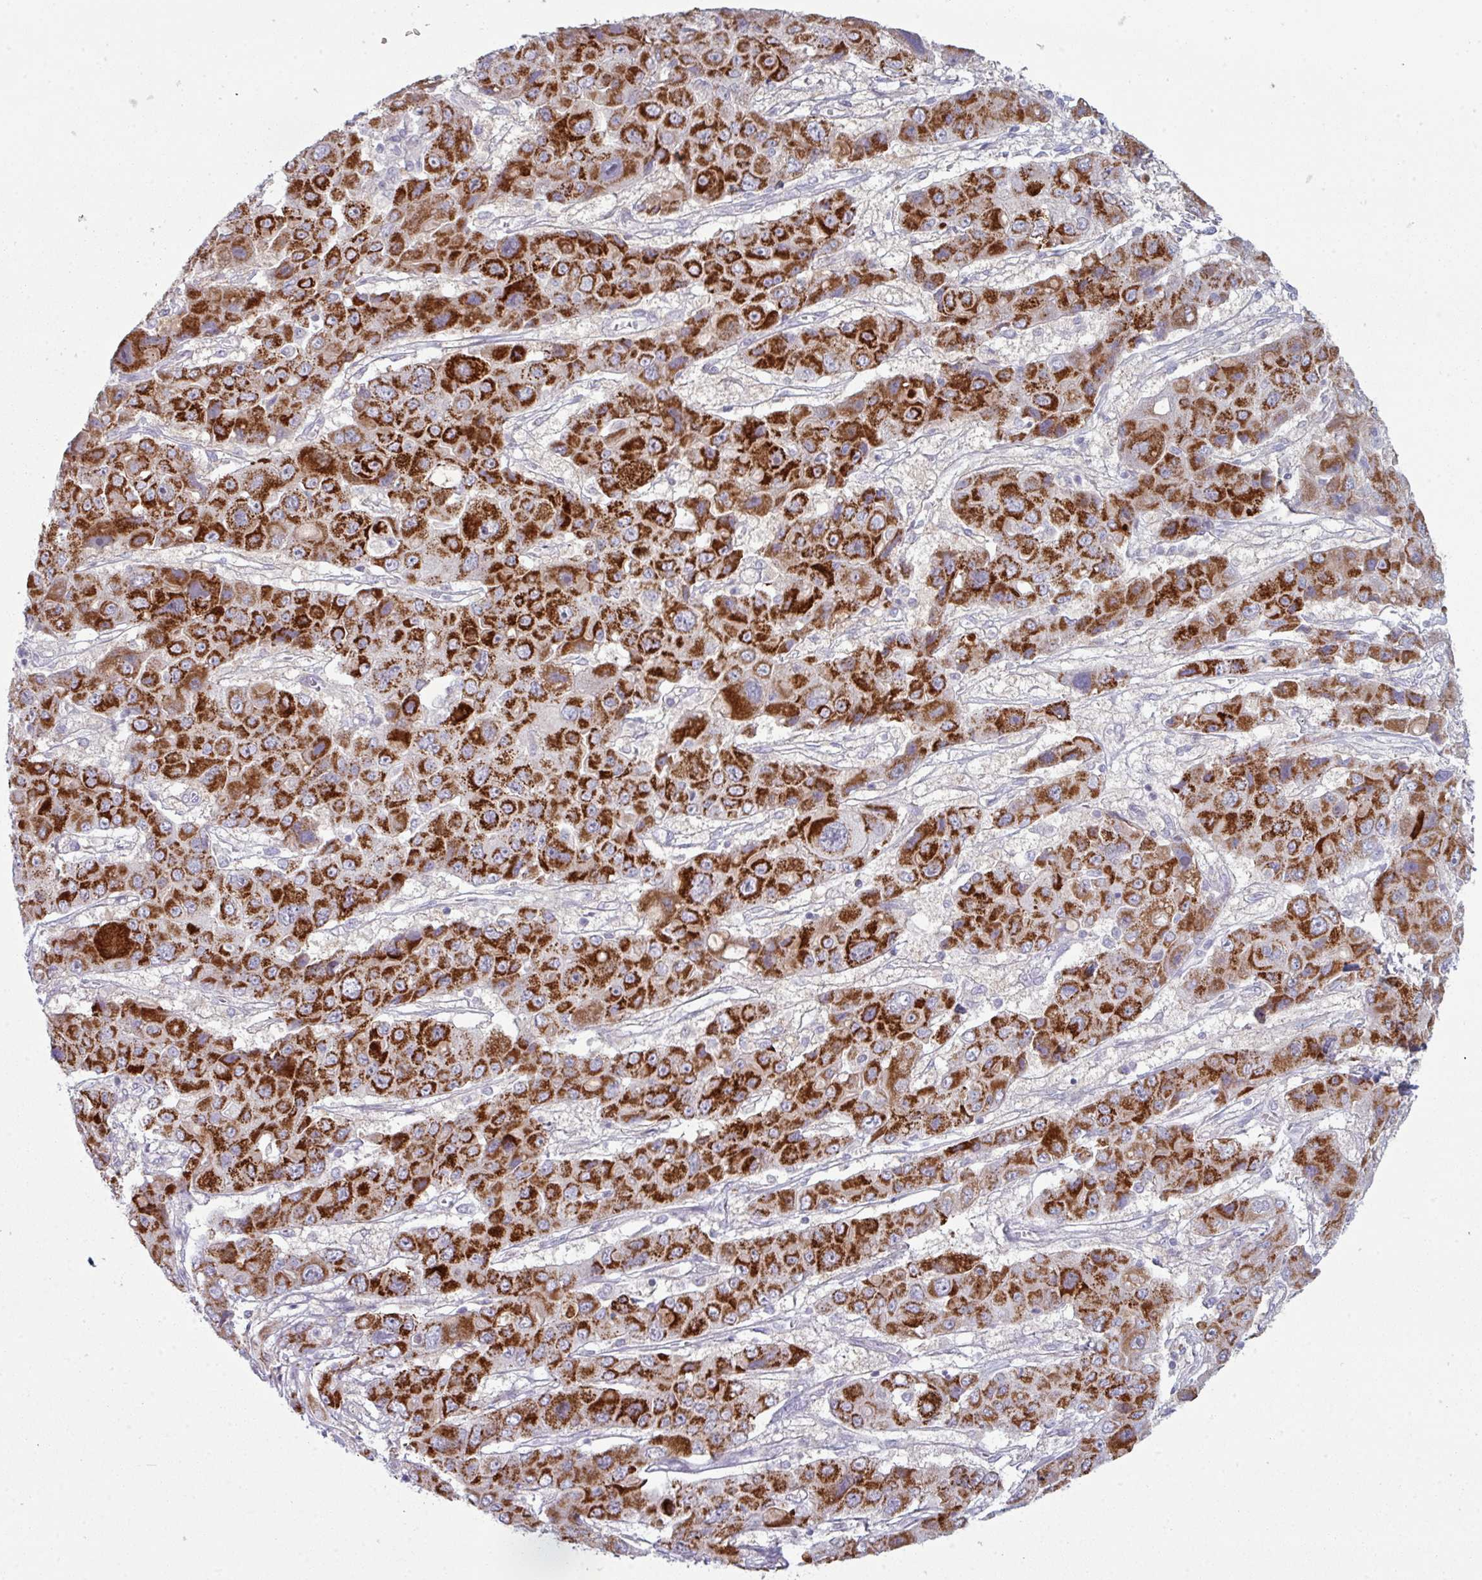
{"staining": {"intensity": "strong", "quantity": ">75%", "location": "cytoplasmic/membranous"}, "tissue": "liver cancer", "cell_type": "Tumor cells", "image_type": "cancer", "snomed": [{"axis": "morphology", "description": "Cholangiocarcinoma"}, {"axis": "topography", "description": "Liver"}], "caption": "Liver cancer stained with a brown dye shows strong cytoplasmic/membranous positive expression in approximately >75% of tumor cells.", "gene": "ZNF615", "patient": {"sex": "male", "age": 67}}